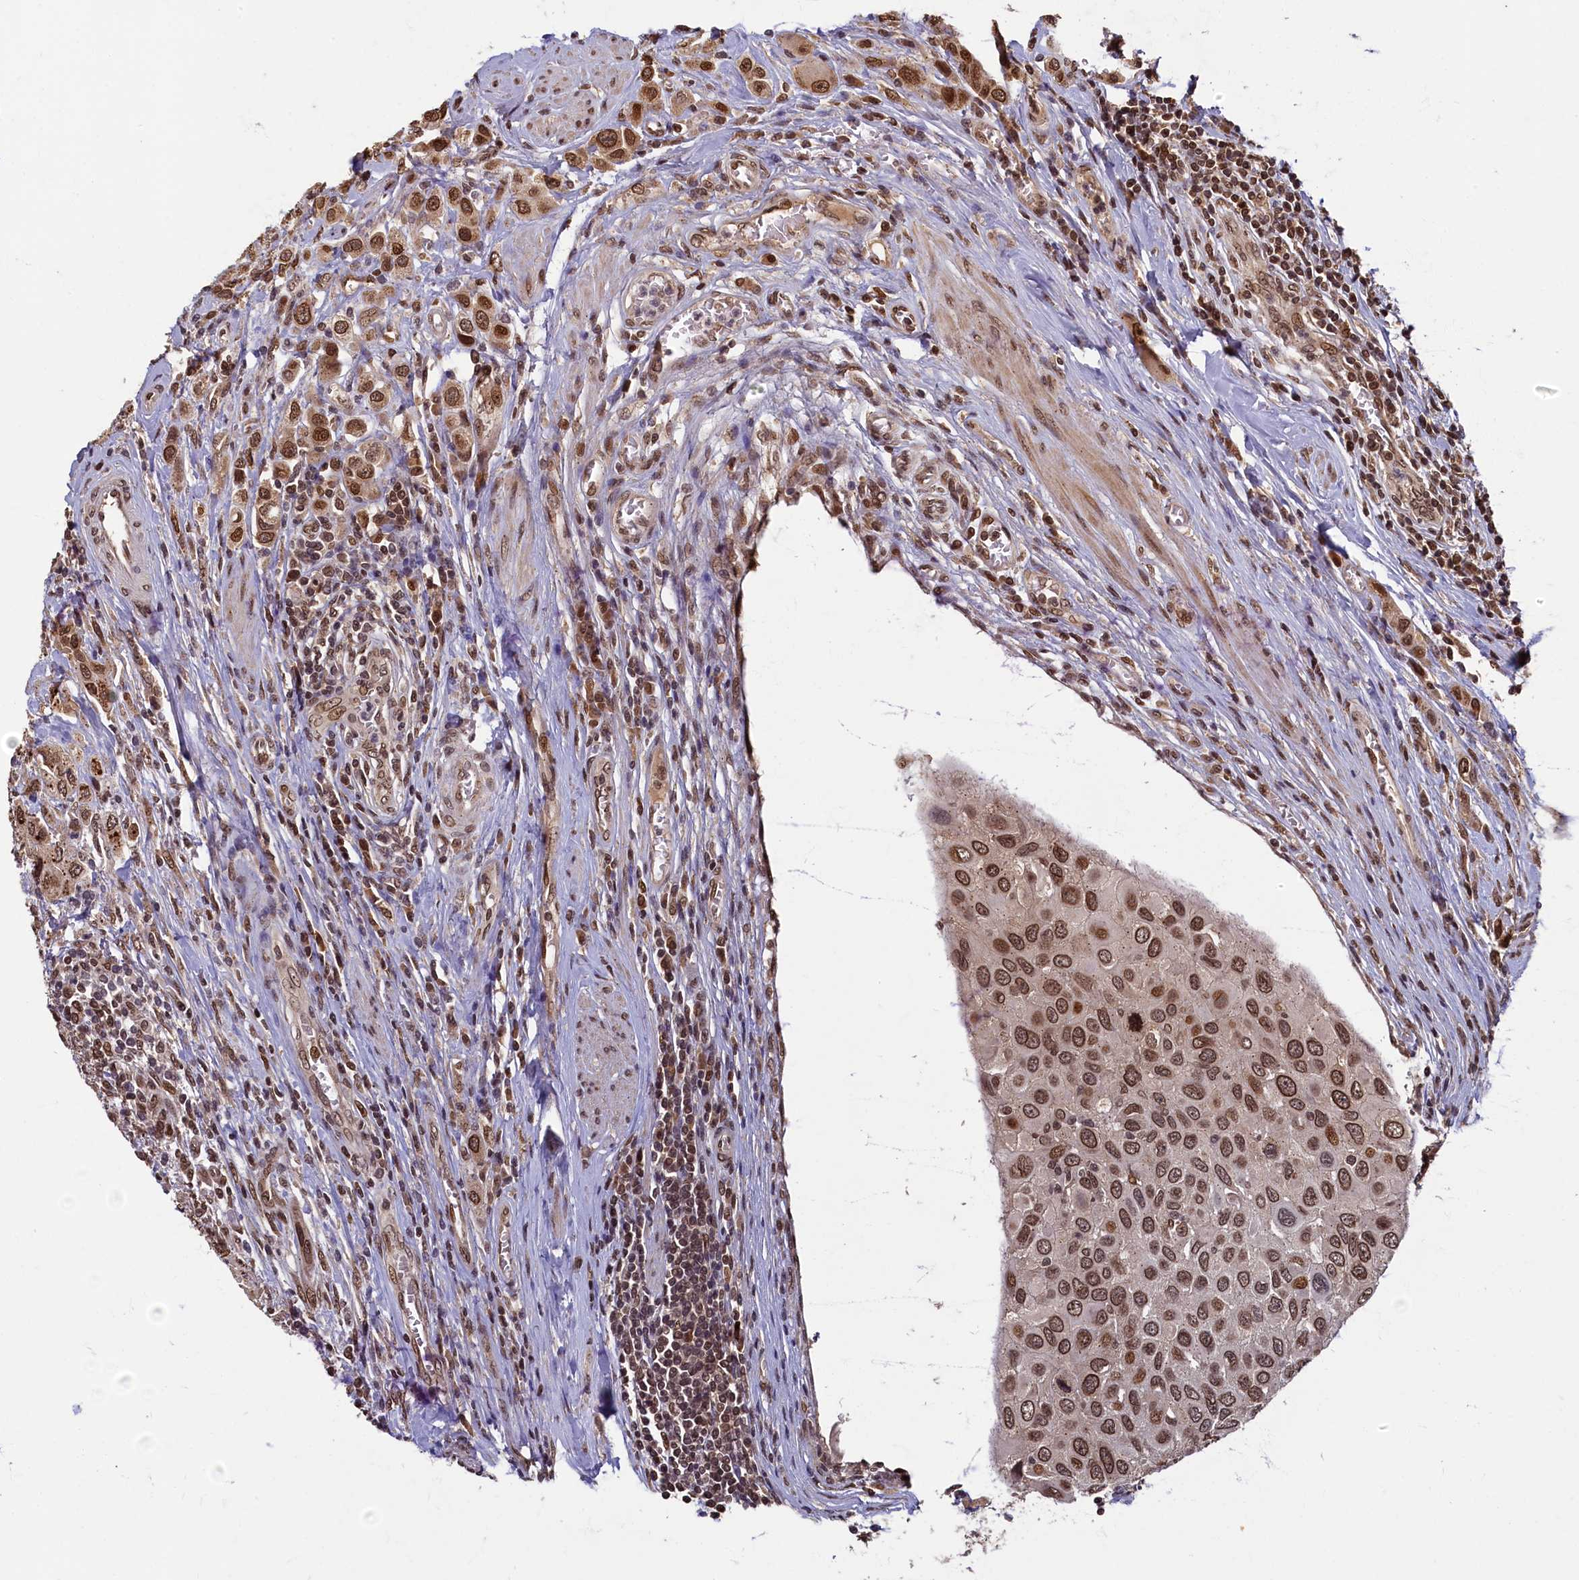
{"staining": {"intensity": "moderate", "quantity": ">75%", "location": "cytoplasmic/membranous,nuclear"}, "tissue": "urothelial cancer", "cell_type": "Tumor cells", "image_type": "cancer", "snomed": [{"axis": "morphology", "description": "Urothelial carcinoma, High grade"}, {"axis": "topography", "description": "Urinary bladder"}], "caption": "Human high-grade urothelial carcinoma stained for a protein (brown) demonstrates moderate cytoplasmic/membranous and nuclear positive positivity in about >75% of tumor cells.", "gene": "CKAP2L", "patient": {"sex": "male", "age": 50}}